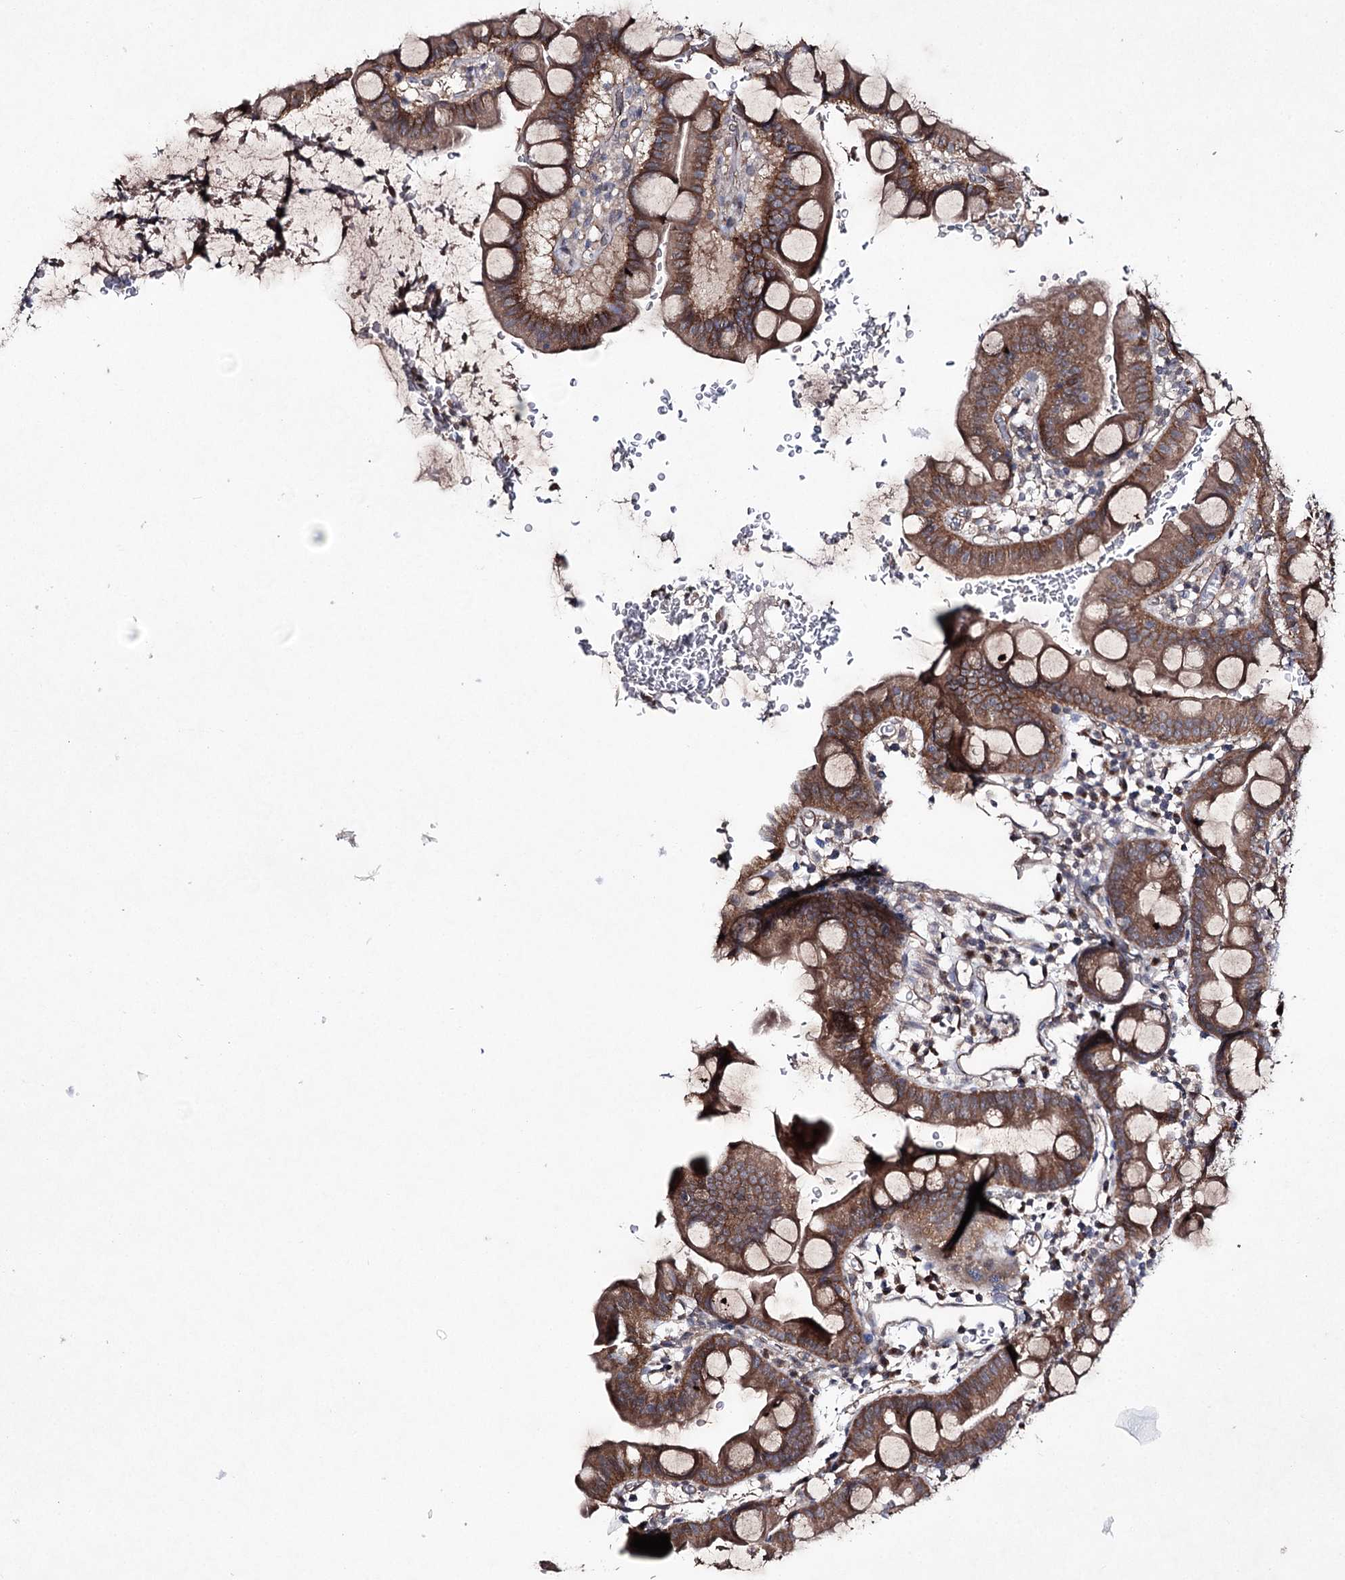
{"staining": {"intensity": "moderate", "quantity": ">75%", "location": "cytoplasmic/membranous"}, "tissue": "small intestine", "cell_type": "Glandular cells", "image_type": "normal", "snomed": [{"axis": "morphology", "description": "Normal tissue, NOS"}, {"axis": "topography", "description": "Stomach, upper"}, {"axis": "topography", "description": "Stomach, lower"}, {"axis": "topography", "description": "Small intestine"}], "caption": "Benign small intestine shows moderate cytoplasmic/membranous expression in approximately >75% of glandular cells.", "gene": "SEMA4G", "patient": {"sex": "male", "age": 68}}